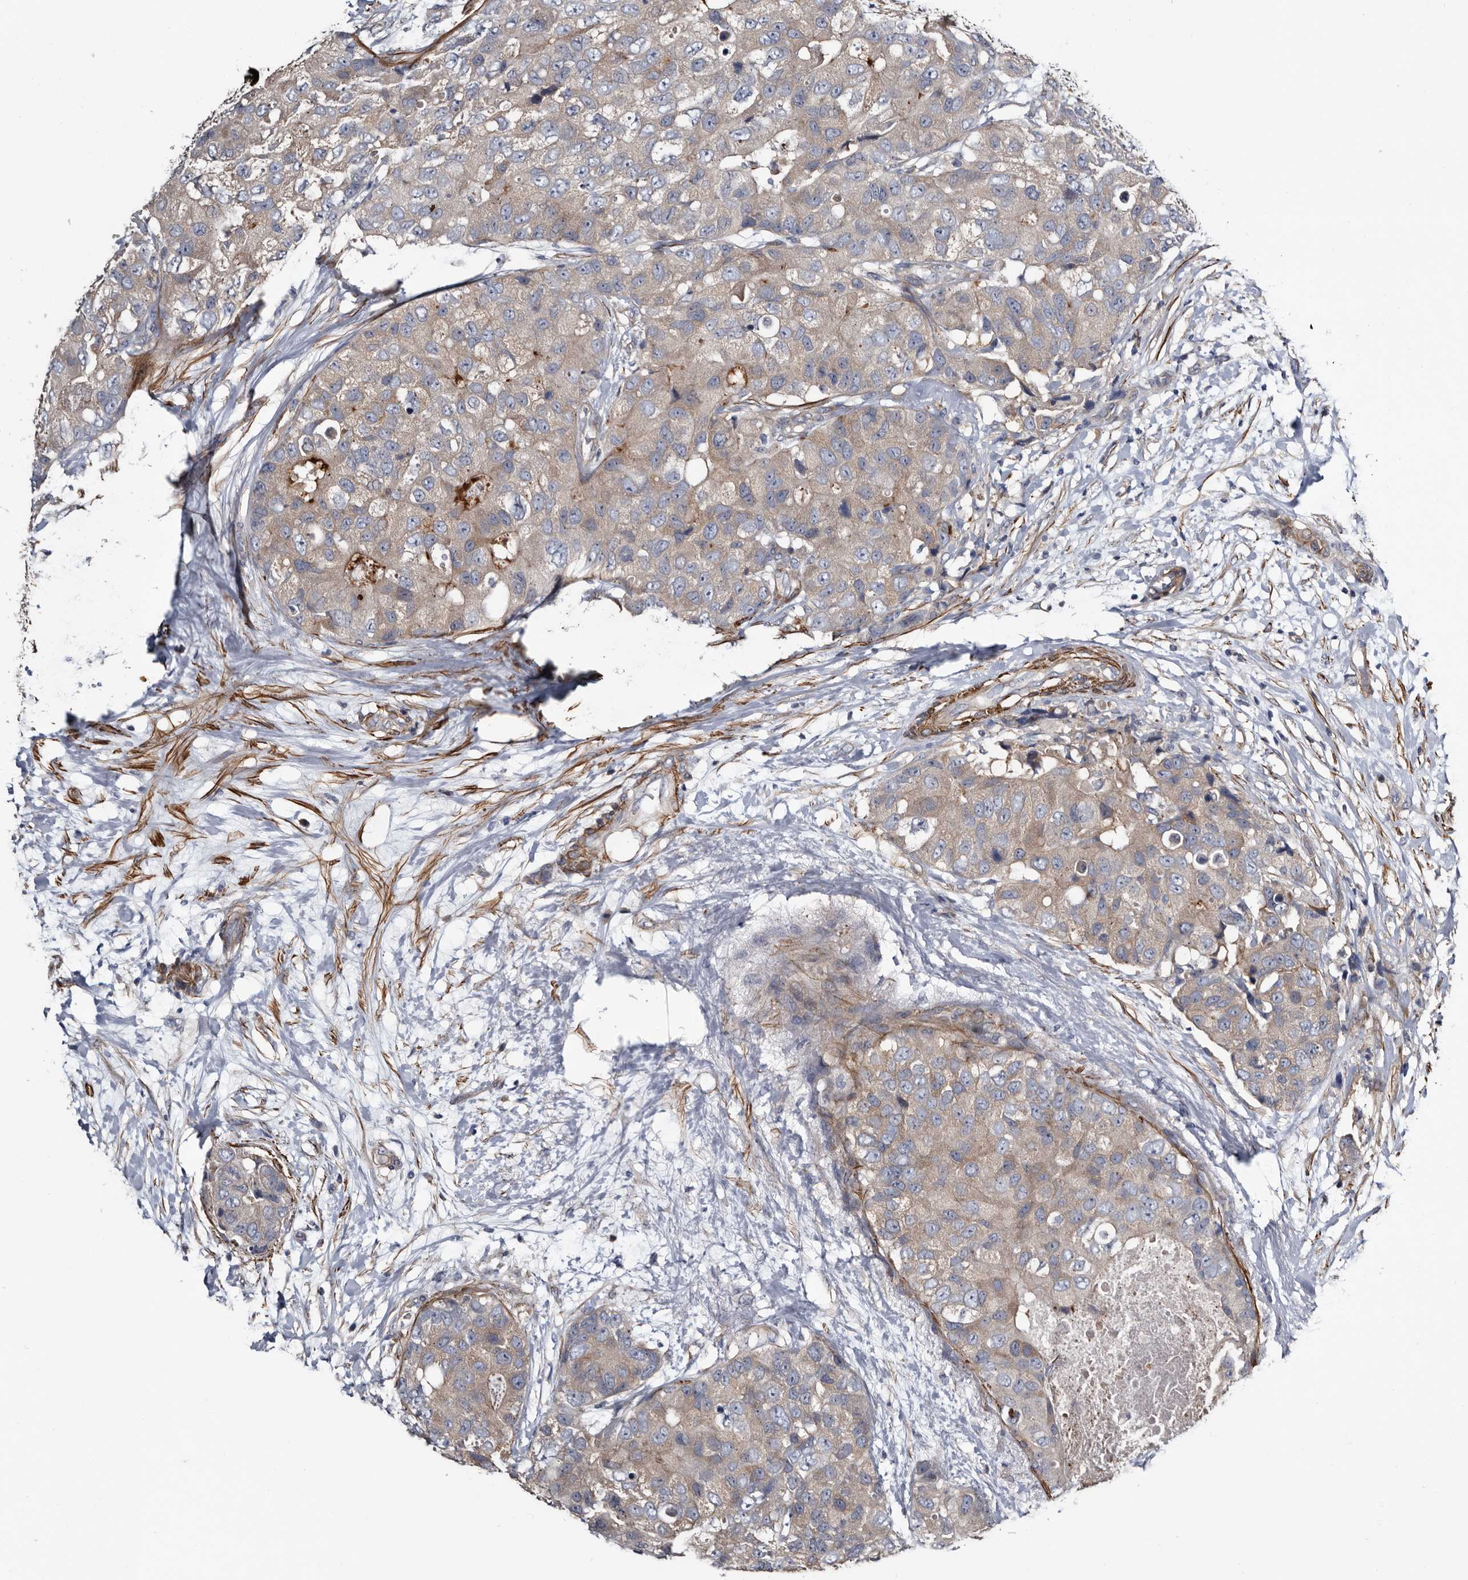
{"staining": {"intensity": "weak", "quantity": ">75%", "location": "cytoplasmic/membranous"}, "tissue": "breast cancer", "cell_type": "Tumor cells", "image_type": "cancer", "snomed": [{"axis": "morphology", "description": "Duct carcinoma"}, {"axis": "topography", "description": "Breast"}], "caption": "An IHC image of tumor tissue is shown. Protein staining in brown labels weak cytoplasmic/membranous positivity in breast cancer within tumor cells.", "gene": "IARS1", "patient": {"sex": "female", "age": 62}}